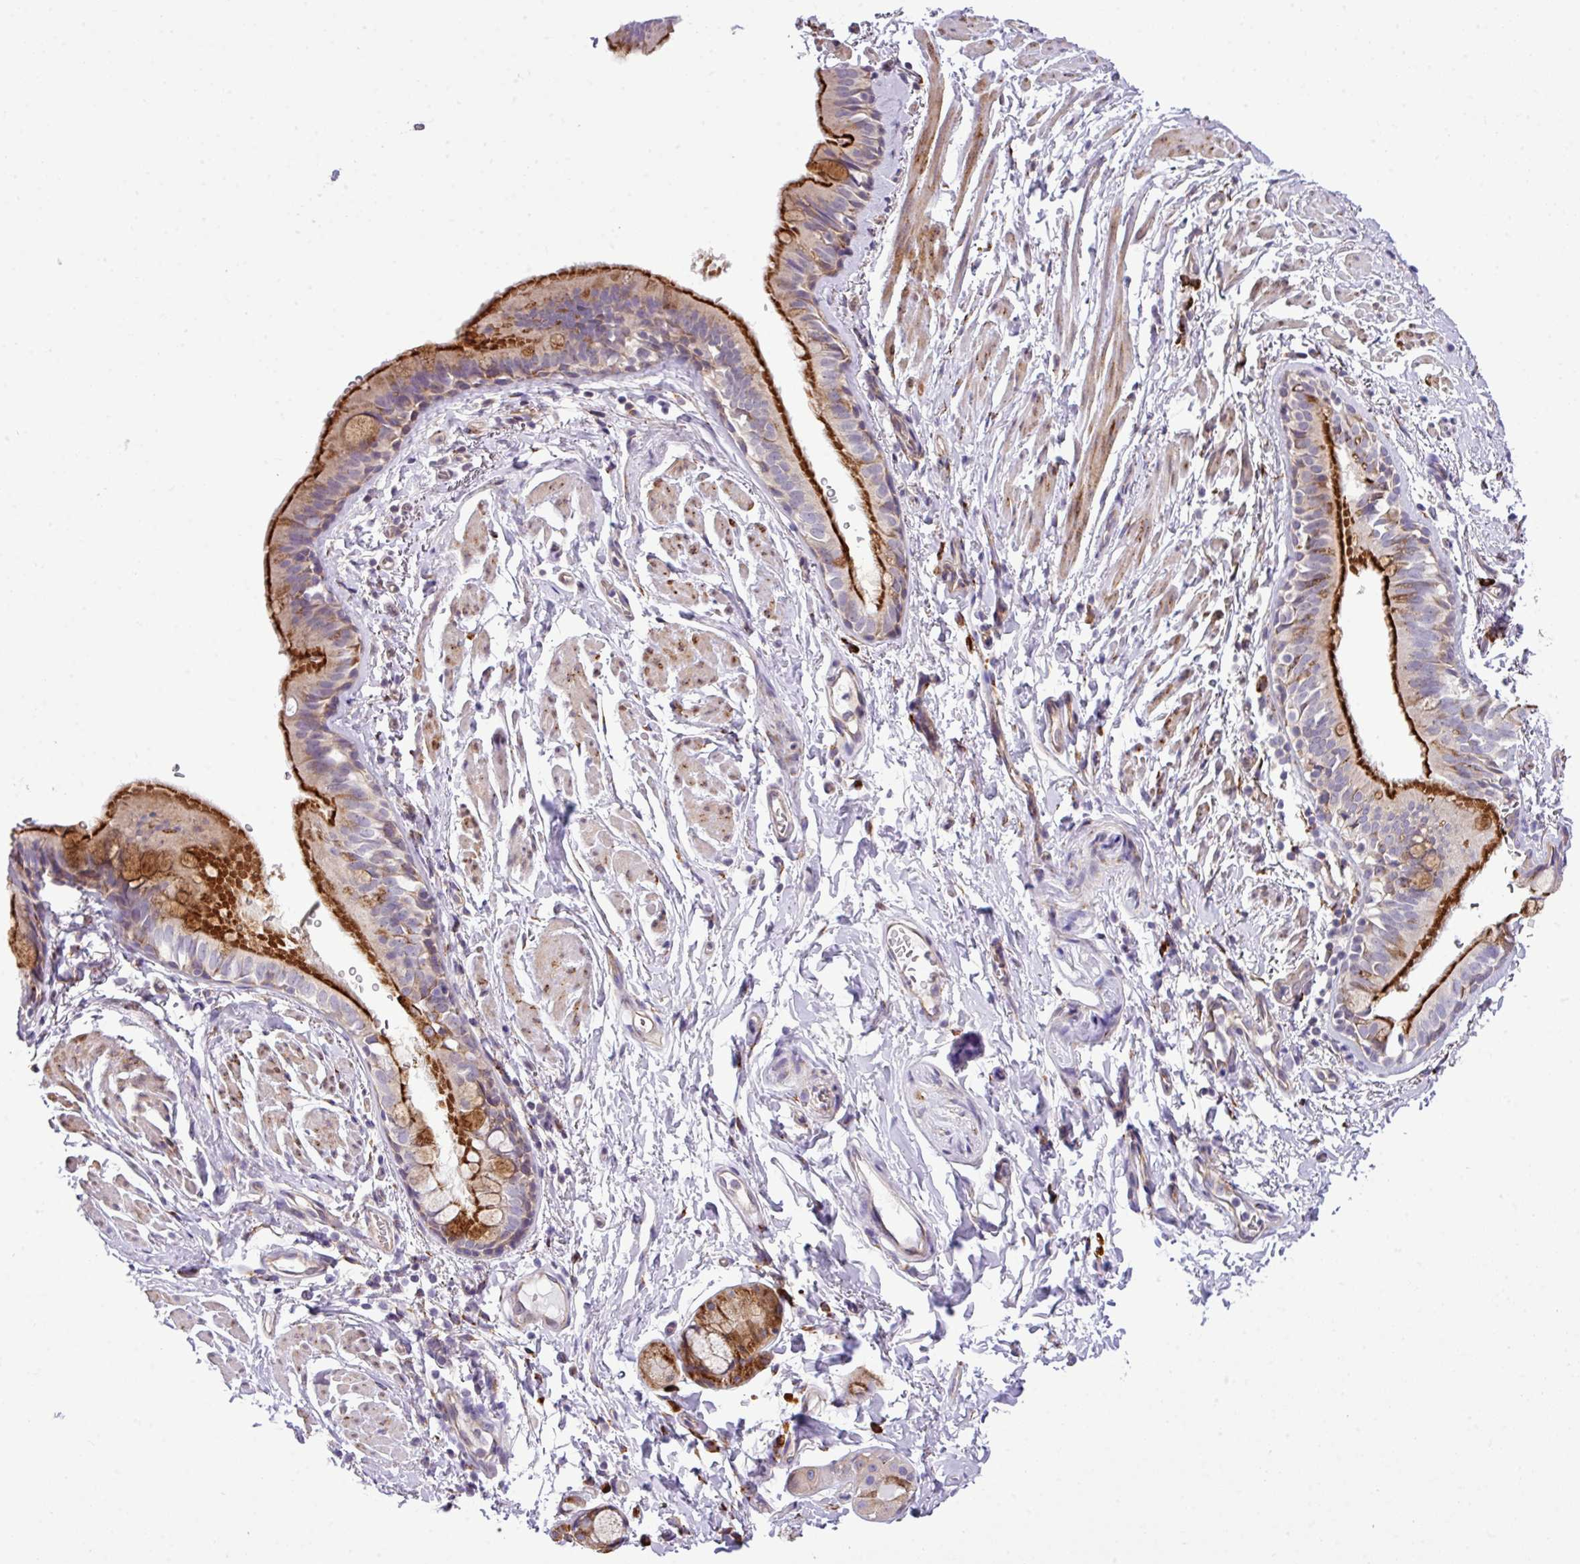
{"staining": {"intensity": "strong", "quantity": "25%-75%", "location": "cytoplasmic/membranous"}, "tissue": "bronchus", "cell_type": "Respiratory epithelial cells", "image_type": "normal", "snomed": [{"axis": "morphology", "description": "Normal tissue, NOS"}, {"axis": "topography", "description": "Bronchus"}], "caption": "Strong cytoplasmic/membranous protein positivity is seen in about 25%-75% of respiratory epithelial cells in bronchus.", "gene": "CFAP97", "patient": {"sex": "male", "age": 67}}